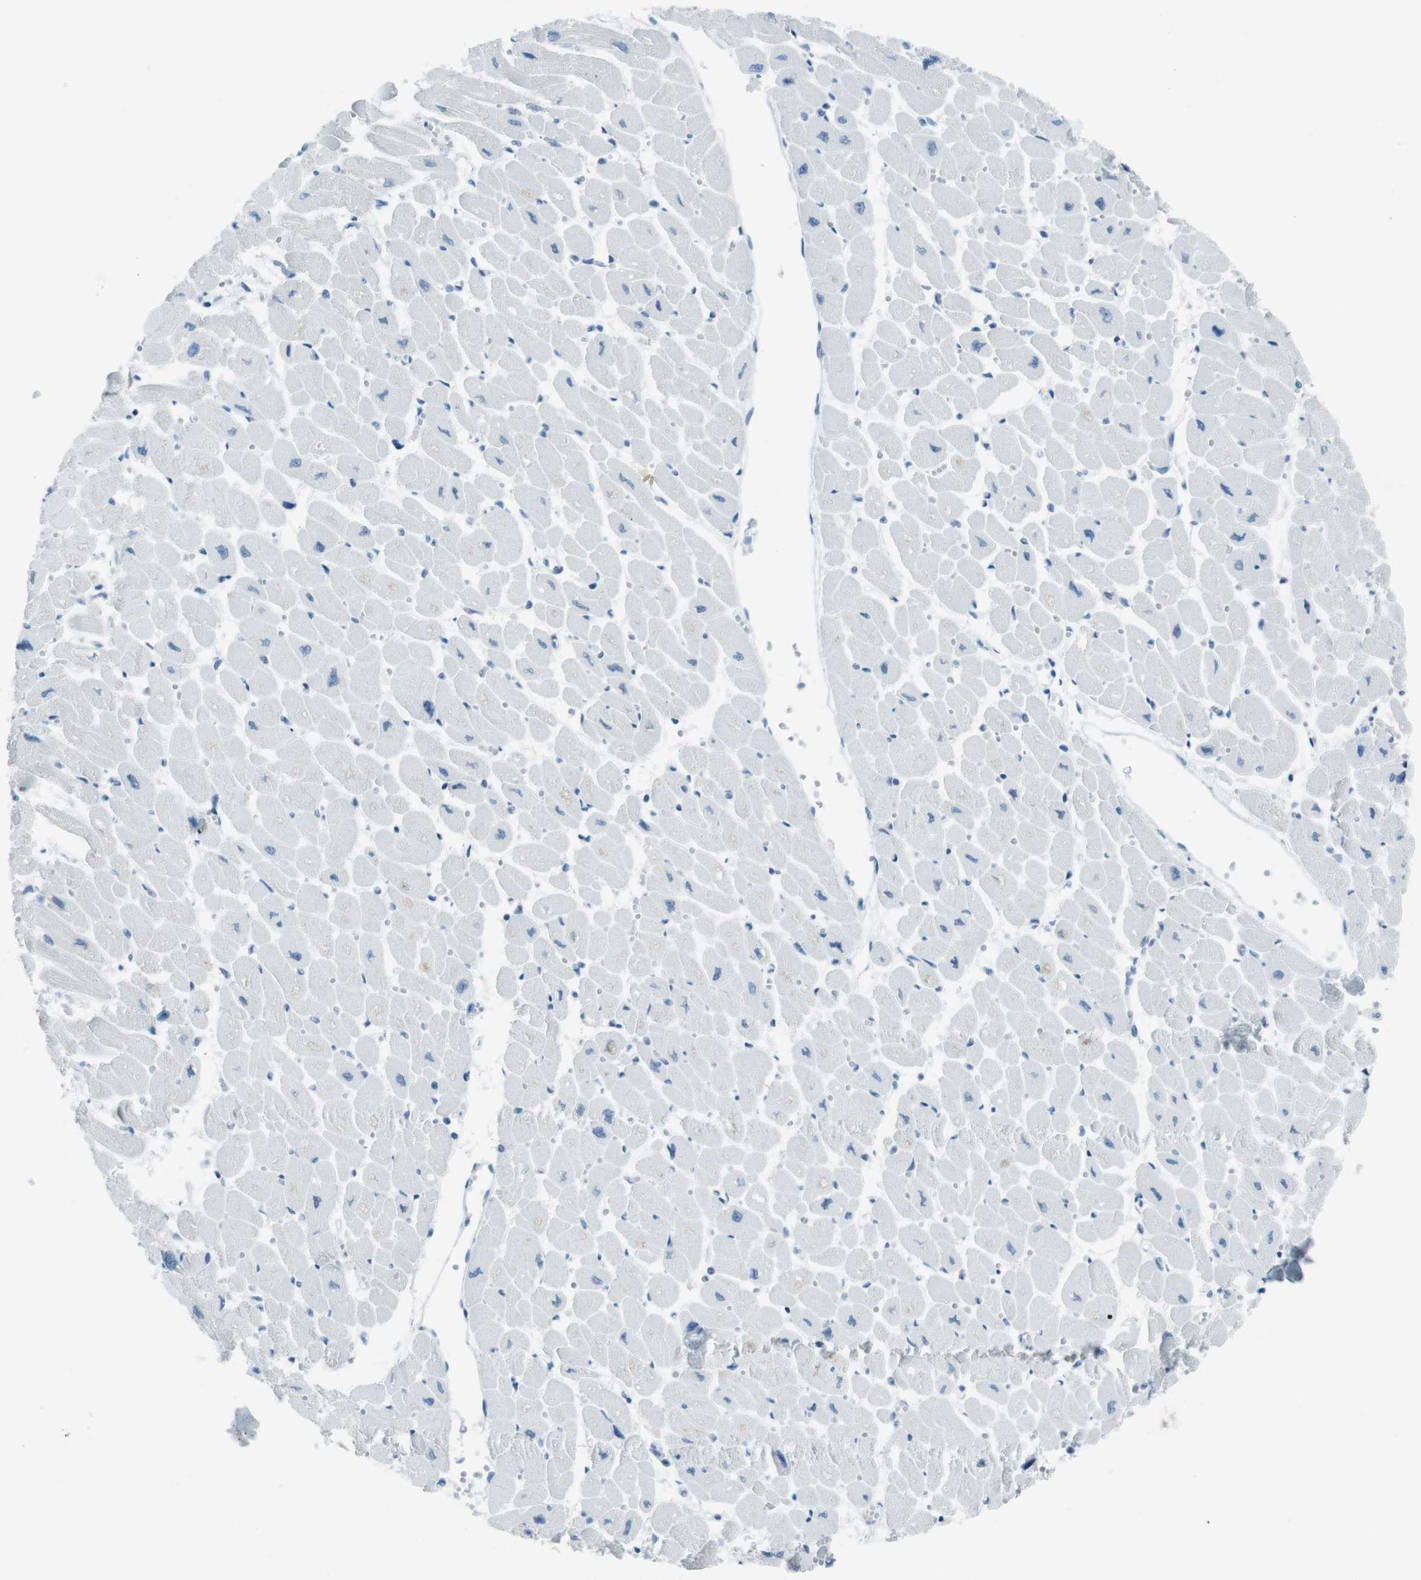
{"staining": {"intensity": "negative", "quantity": "none", "location": "none"}, "tissue": "heart muscle", "cell_type": "Cardiomyocytes", "image_type": "normal", "snomed": [{"axis": "morphology", "description": "Normal tissue, NOS"}, {"axis": "topography", "description": "Heart"}], "caption": "High magnification brightfield microscopy of benign heart muscle stained with DAB (brown) and counterstained with hematoxylin (blue): cardiomyocytes show no significant positivity. (Stains: DAB (3,3'-diaminobenzidine) IHC with hematoxylin counter stain, Microscopy: brightfield microscopy at high magnification).", "gene": "TMEM207", "patient": {"sex": "female", "age": 54}}